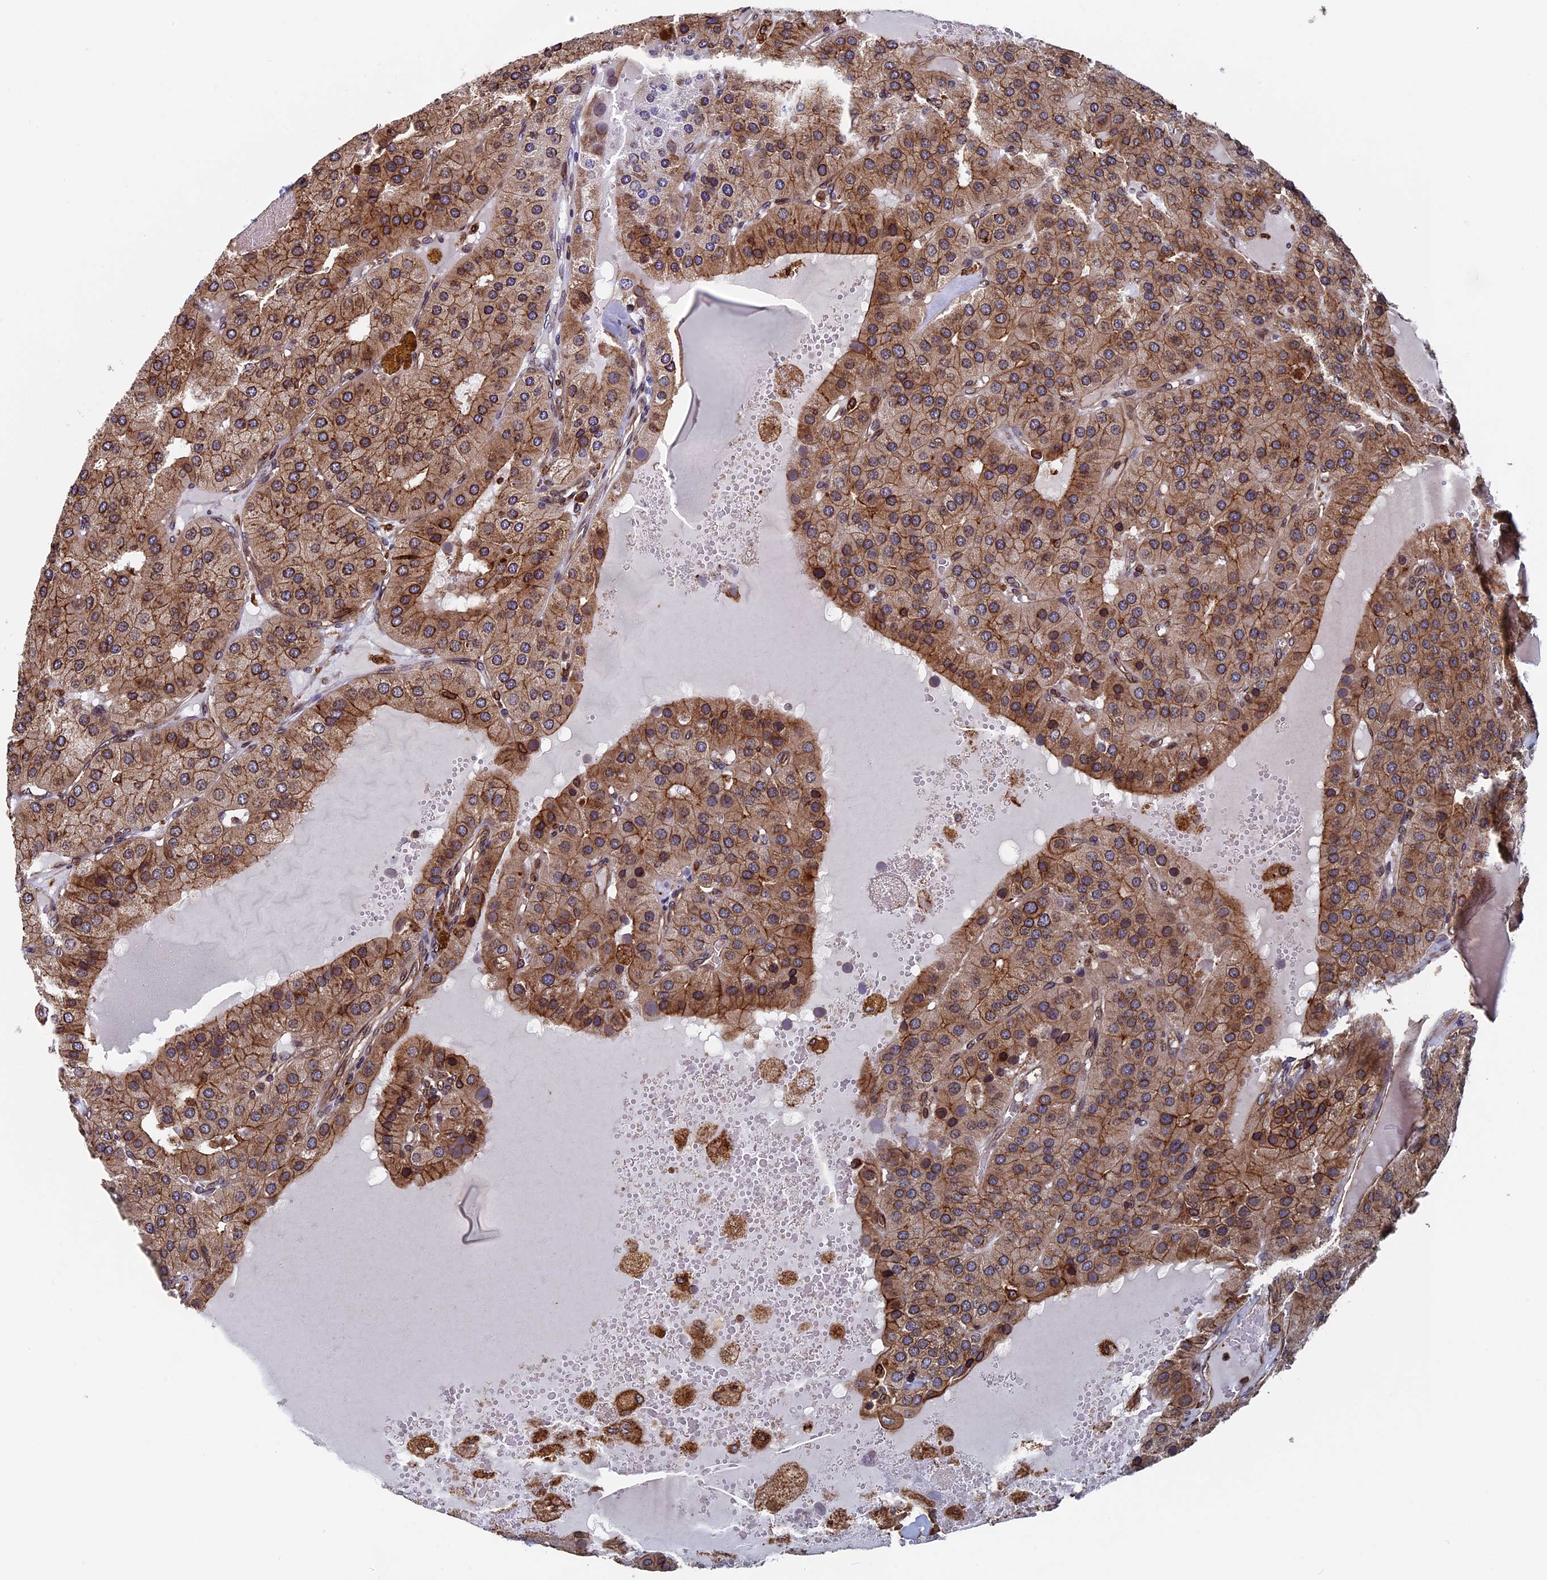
{"staining": {"intensity": "moderate", "quantity": ">75%", "location": "cytoplasmic/membranous"}, "tissue": "parathyroid gland", "cell_type": "Glandular cells", "image_type": "normal", "snomed": [{"axis": "morphology", "description": "Normal tissue, NOS"}, {"axis": "morphology", "description": "Adenoma, NOS"}, {"axis": "topography", "description": "Parathyroid gland"}], "caption": "Normal parathyroid gland shows moderate cytoplasmic/membranous staining in approximately >75% of glandular cells, visualized by immunohistochemistry. (DAB IHC, brown staining for protein, blue staining for nuclei).", "gene": "RPUSD1", "patient": {"sex": "female", "age": 86}}